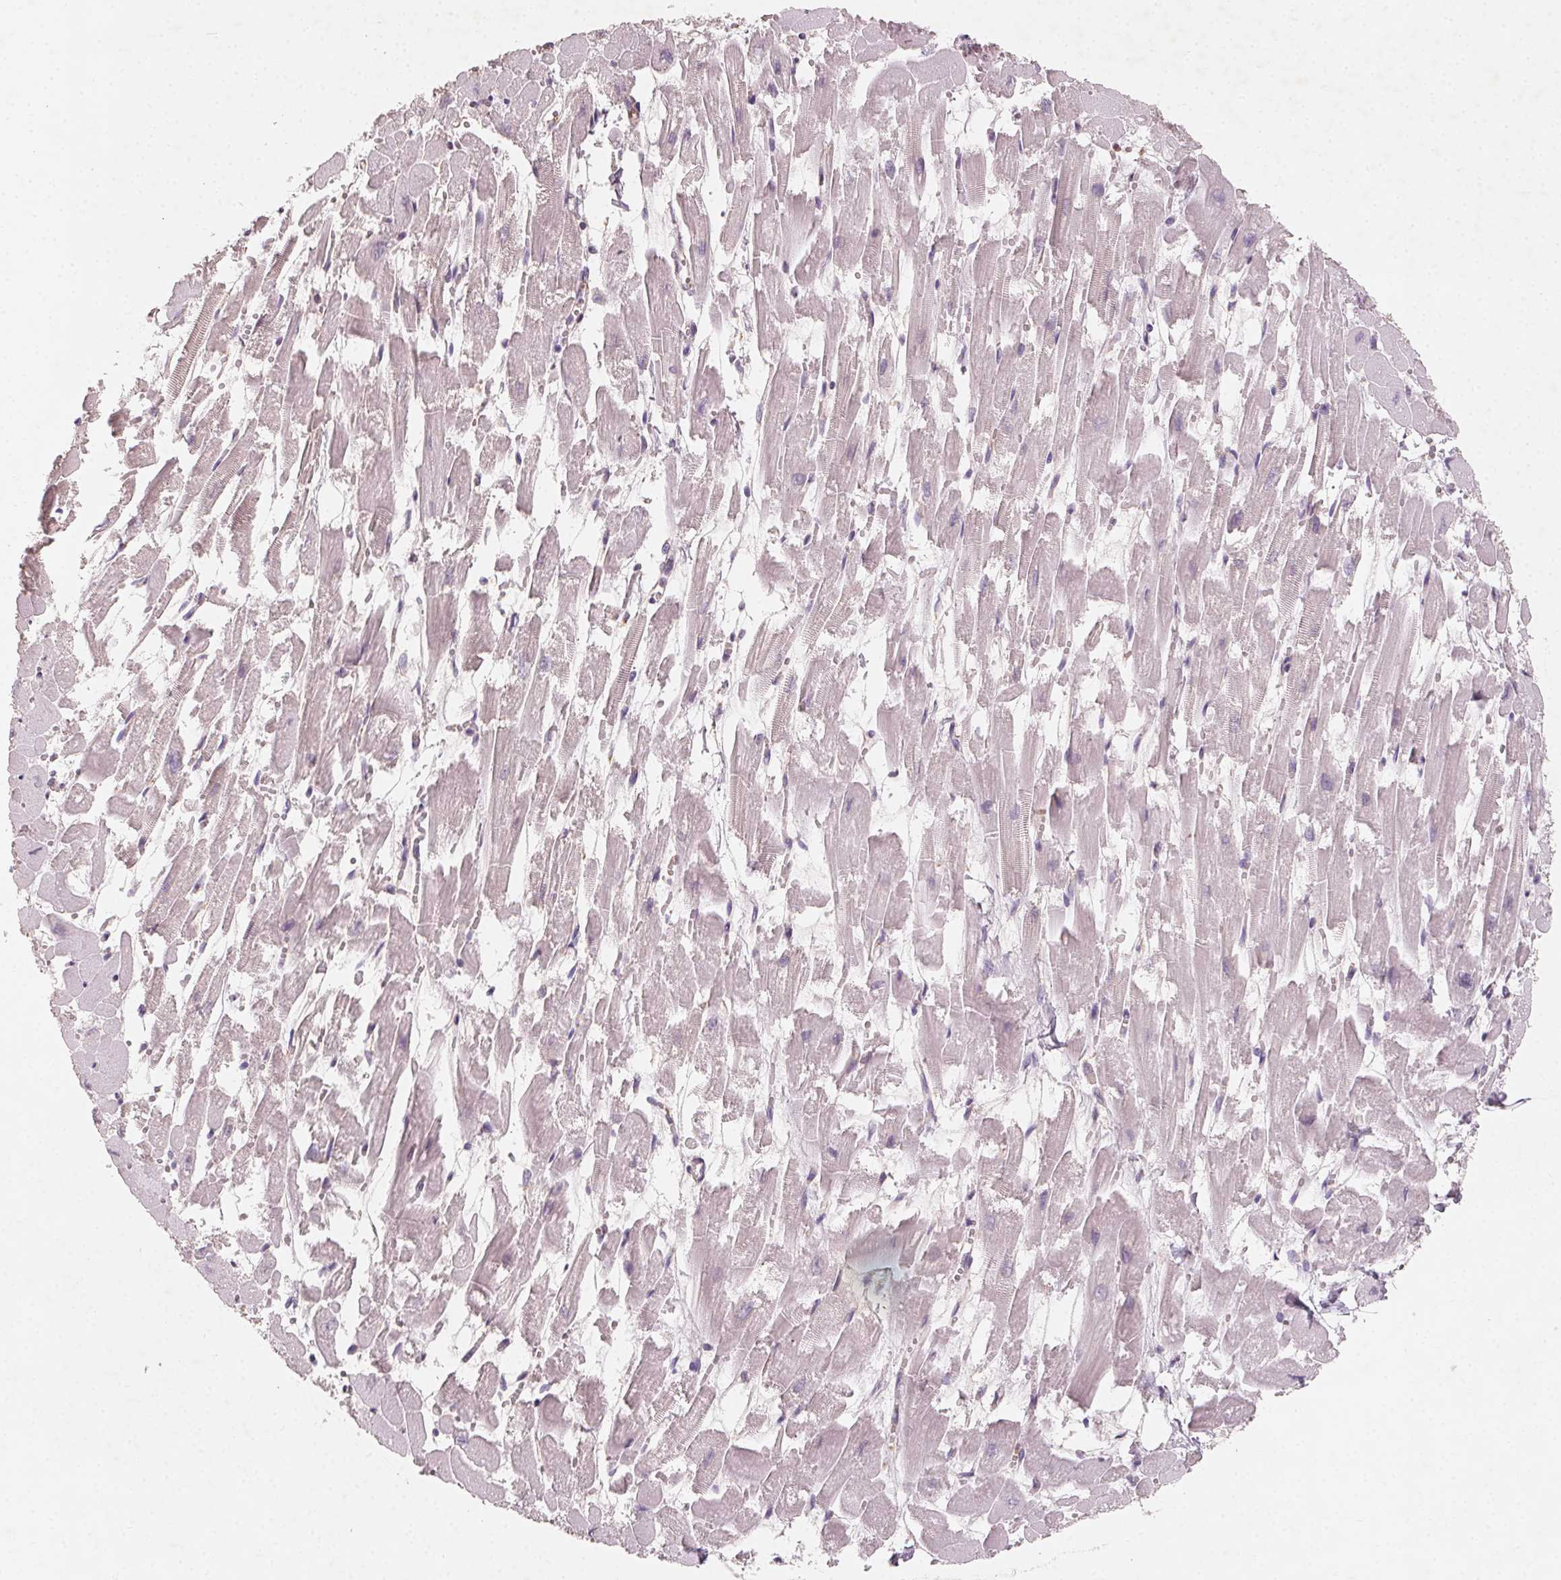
{"staining": {"intensity": "negative", "quantity": "none", "location": "none"}, "tissue": "heart muscle", "cell_type": "Cardiomyocytes", "image_type": "normal", "snomed": [{"axis": "morphology", "description": "Normal tissue, NOS"}, {"axis": "topography", "description": "Heart"}], "caption": "This micrograph is of benign heart muscle stained with immunohistochemistry to label a protein in brown with the nuclei are counter-stained blue. There is no positivity in cardiomyocytes.", "gene": "AP1S1", "patient": {"sex": "female", "age": 52}}